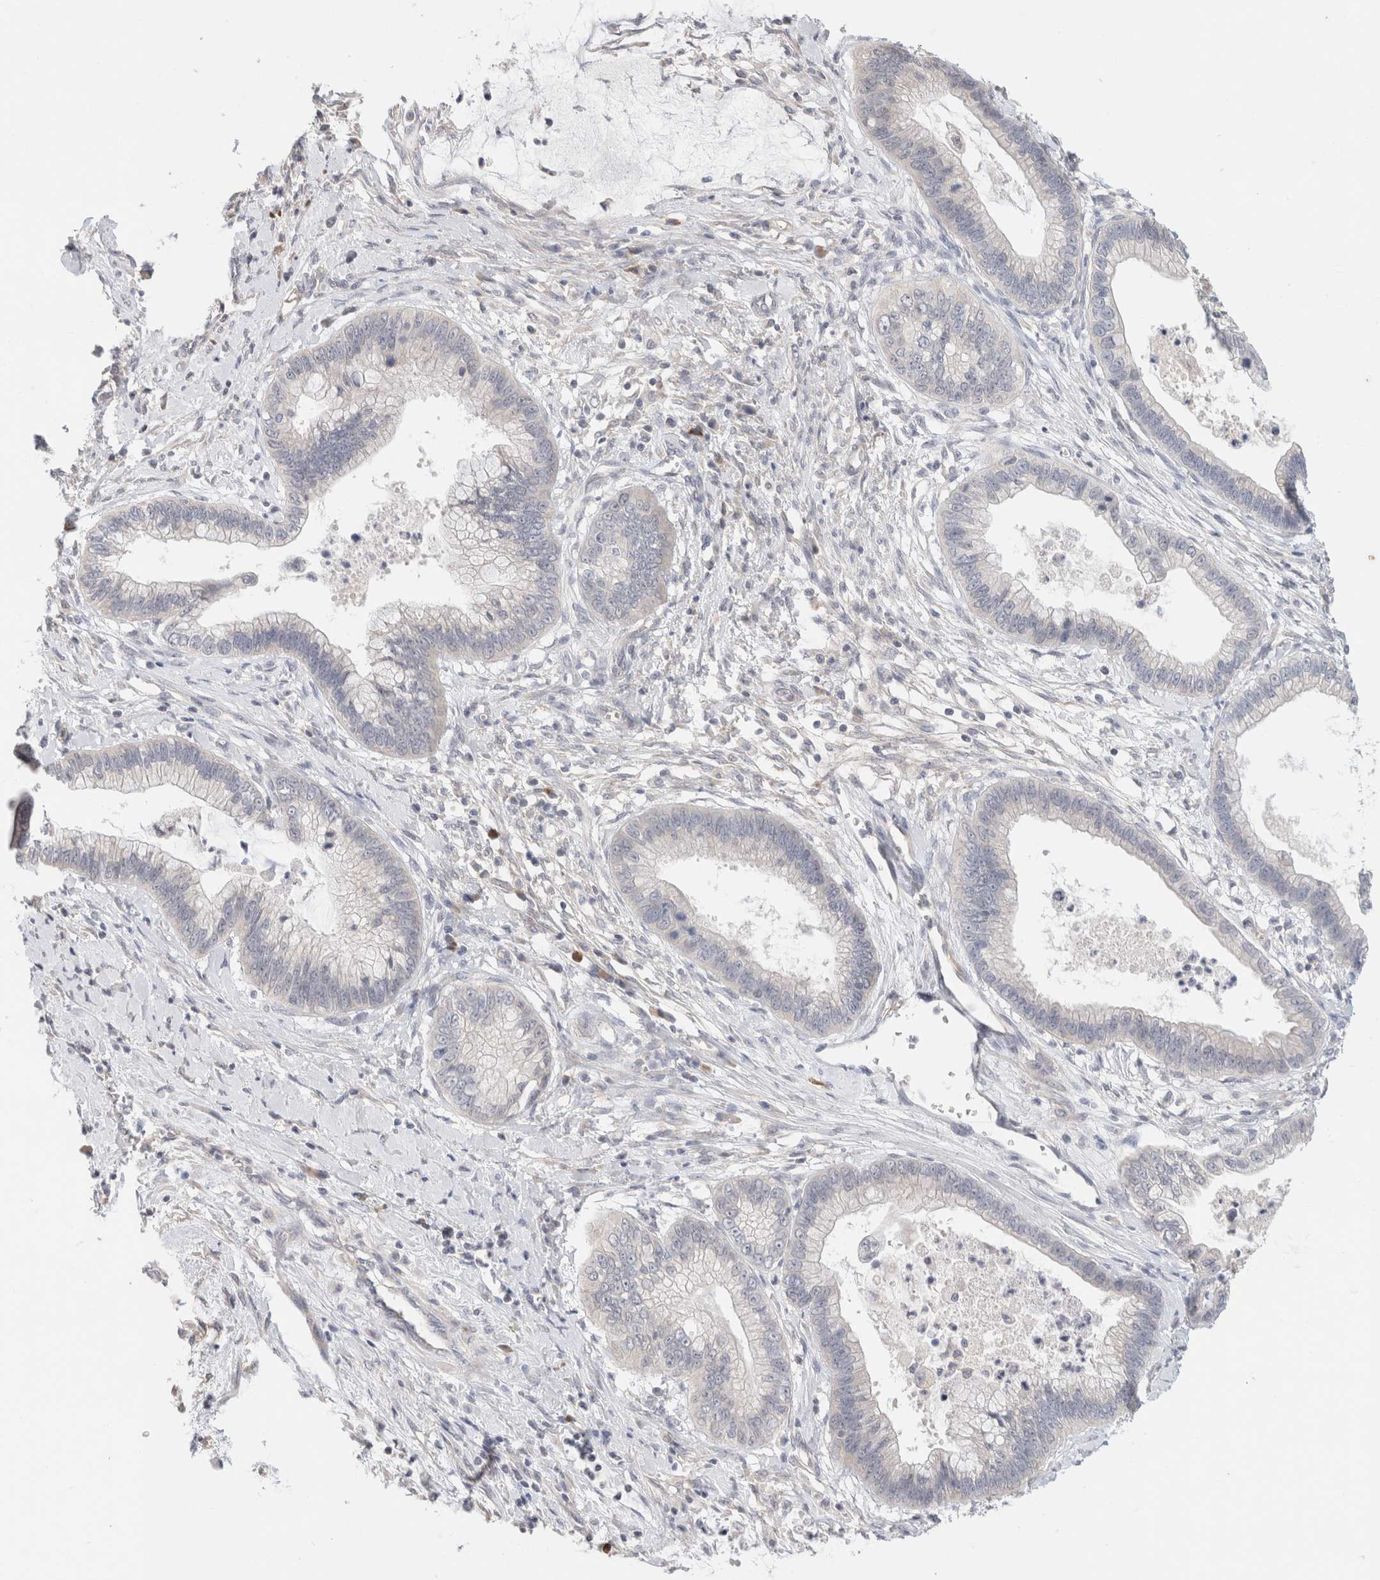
{"staining": {"intensity": "negative", "quantity": "none", "location": "none"}, "tissue": "cervical cancer", "cell_type": "Tumor cells", "image_type": "cancer", "snomed": [{"axis": "morphology", "description": "Adenocarcinoma, NOS"}, {"axis": "topography", "description": "Cervix"}], "caption": "This is a histopathology image of IHC staining of cervical cancer, which shows no staining in tumor cells. (DAB immunohistochemistry (IHC) visualized using brightfield microscopy, high magnification).", "gene": "SPRTN", "patient": {"sex": "female", "age": 44}}